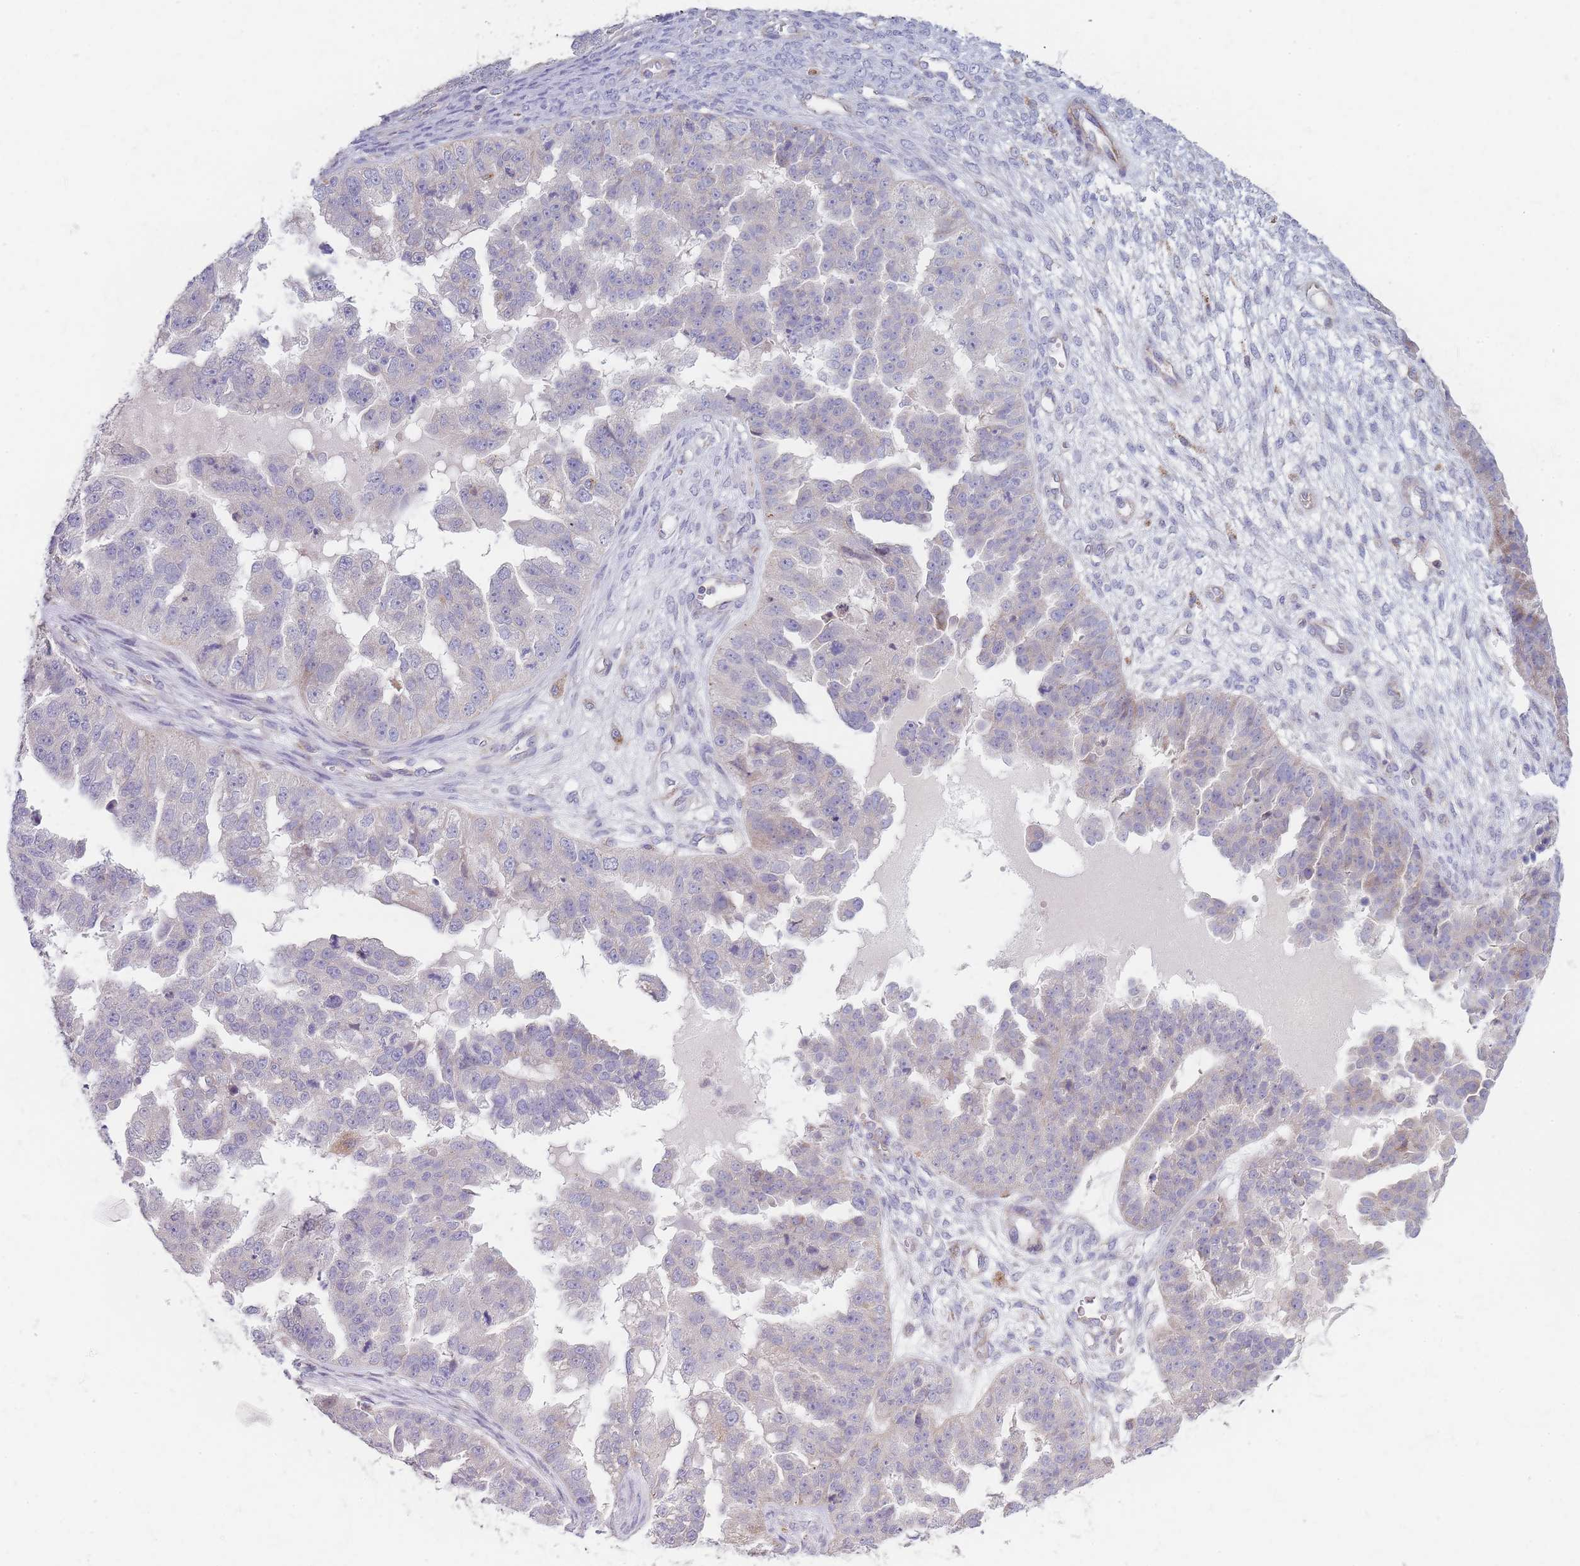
{"staining": {"intensity": "negative", "quantity": "none", "location": "none"}, "tissue": "ovarian cancer", "cell_type": "Tumor cells", "image_type": "cancer", "snomed": [{"axis": "morphology", "description": "Cystadenocarcinoma, serous, NOS"}, {"axis": "topography", "description": "Ovary"}], "caption": "Histopathology image shows no significant protein staining in tumor cells of ovarian cancer (serous cystadenocarcinoma). (DAB IHC with hematoxylin counter stain).", "gene": "SMPD4", "patient": {"sex": "female", "age": 58}}